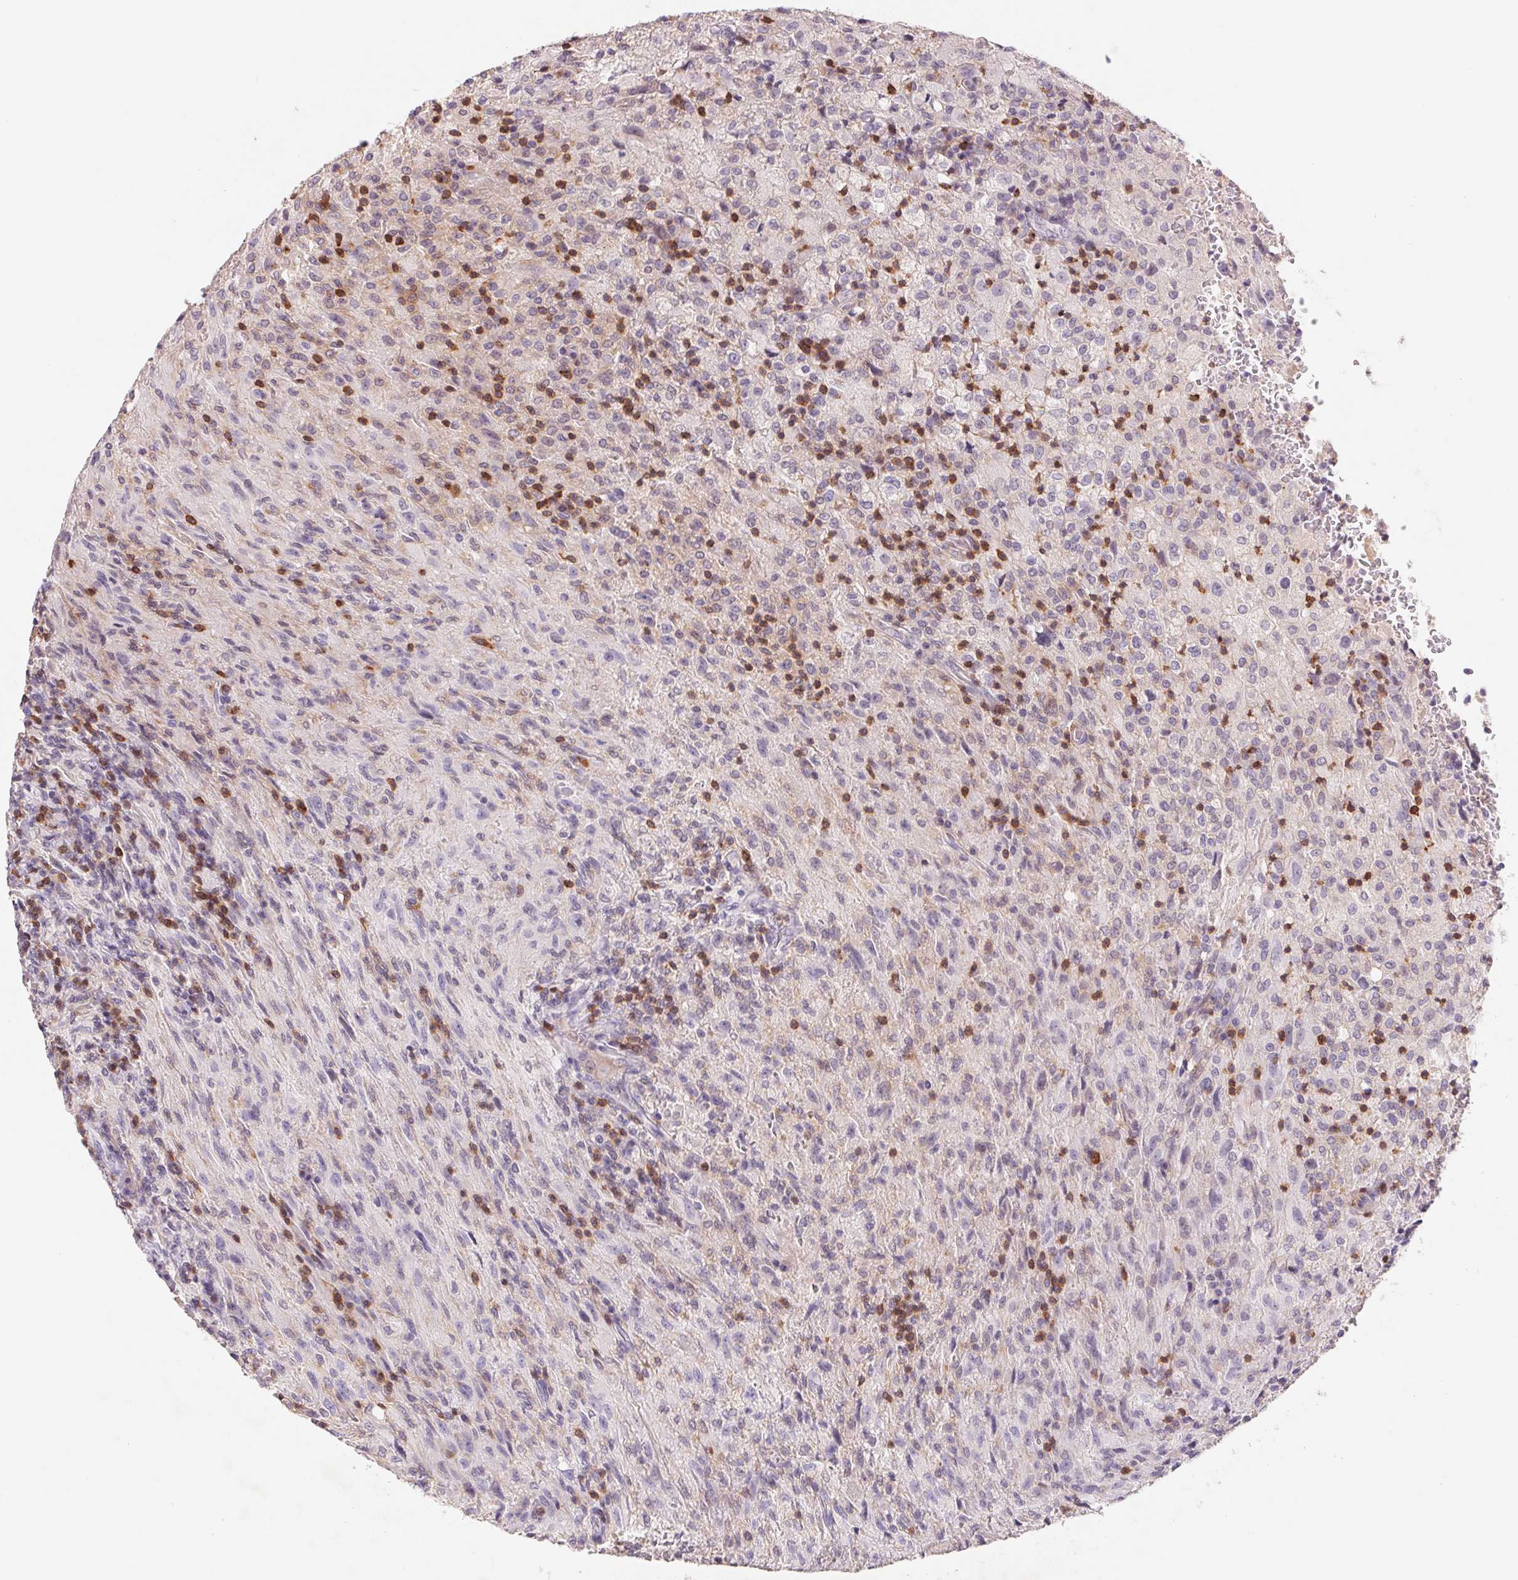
{"staining": {"intensity": "negative", "quantity": "none", "location": "none"}, "tissue": "glioma", "cell_type": "Tumor cells", "image_type": "cancer", "snomed": [{"axis": "morphology", "description": "Glioma, malignant, High grade"}, {"axis": "topography", "description": "Brain"}], "caption": "Tumor cells are negative for protein expression in human glioma.", "gene": "KIF26A", "patient": {"sex": "male", "age": 68}}